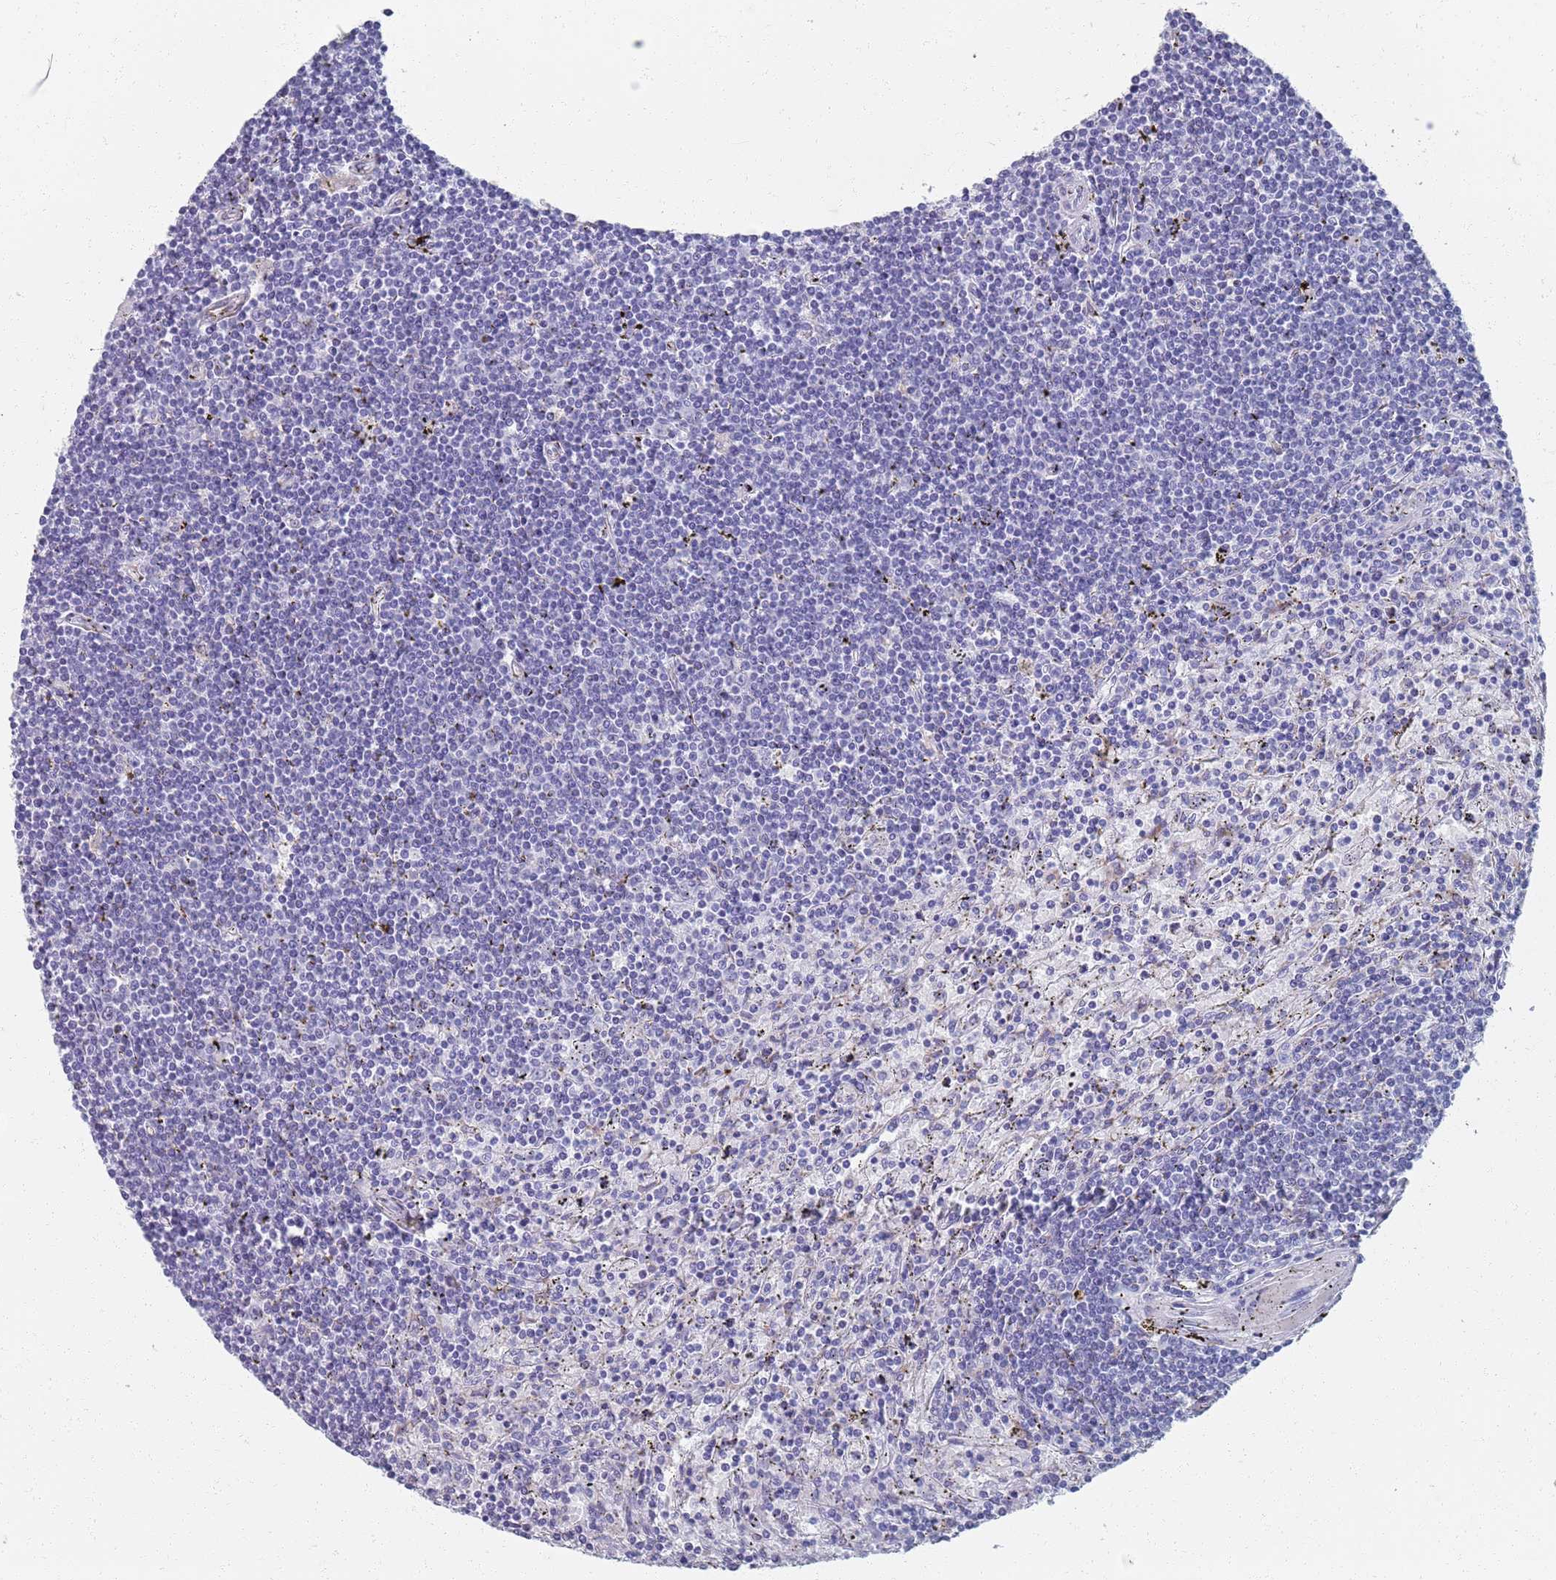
{"staining": {"intensity": "negative", "quantity": "none", "location": "none"}, "tissue": "lymphoma", "cell_type": "Tumor cells", "image_type": "cancer", "snomed": [{"axis": "morphology", "description": "Malignant lymphoma, non-Hodgkin's type, Low grade"}, {"axis": "topography", "description": "Spleen"}], "caption": "There is no significant expression in tumor cells of lymphoma.", "gene": "PLOD1", "patient": {"sex": "male", "age": 76}}